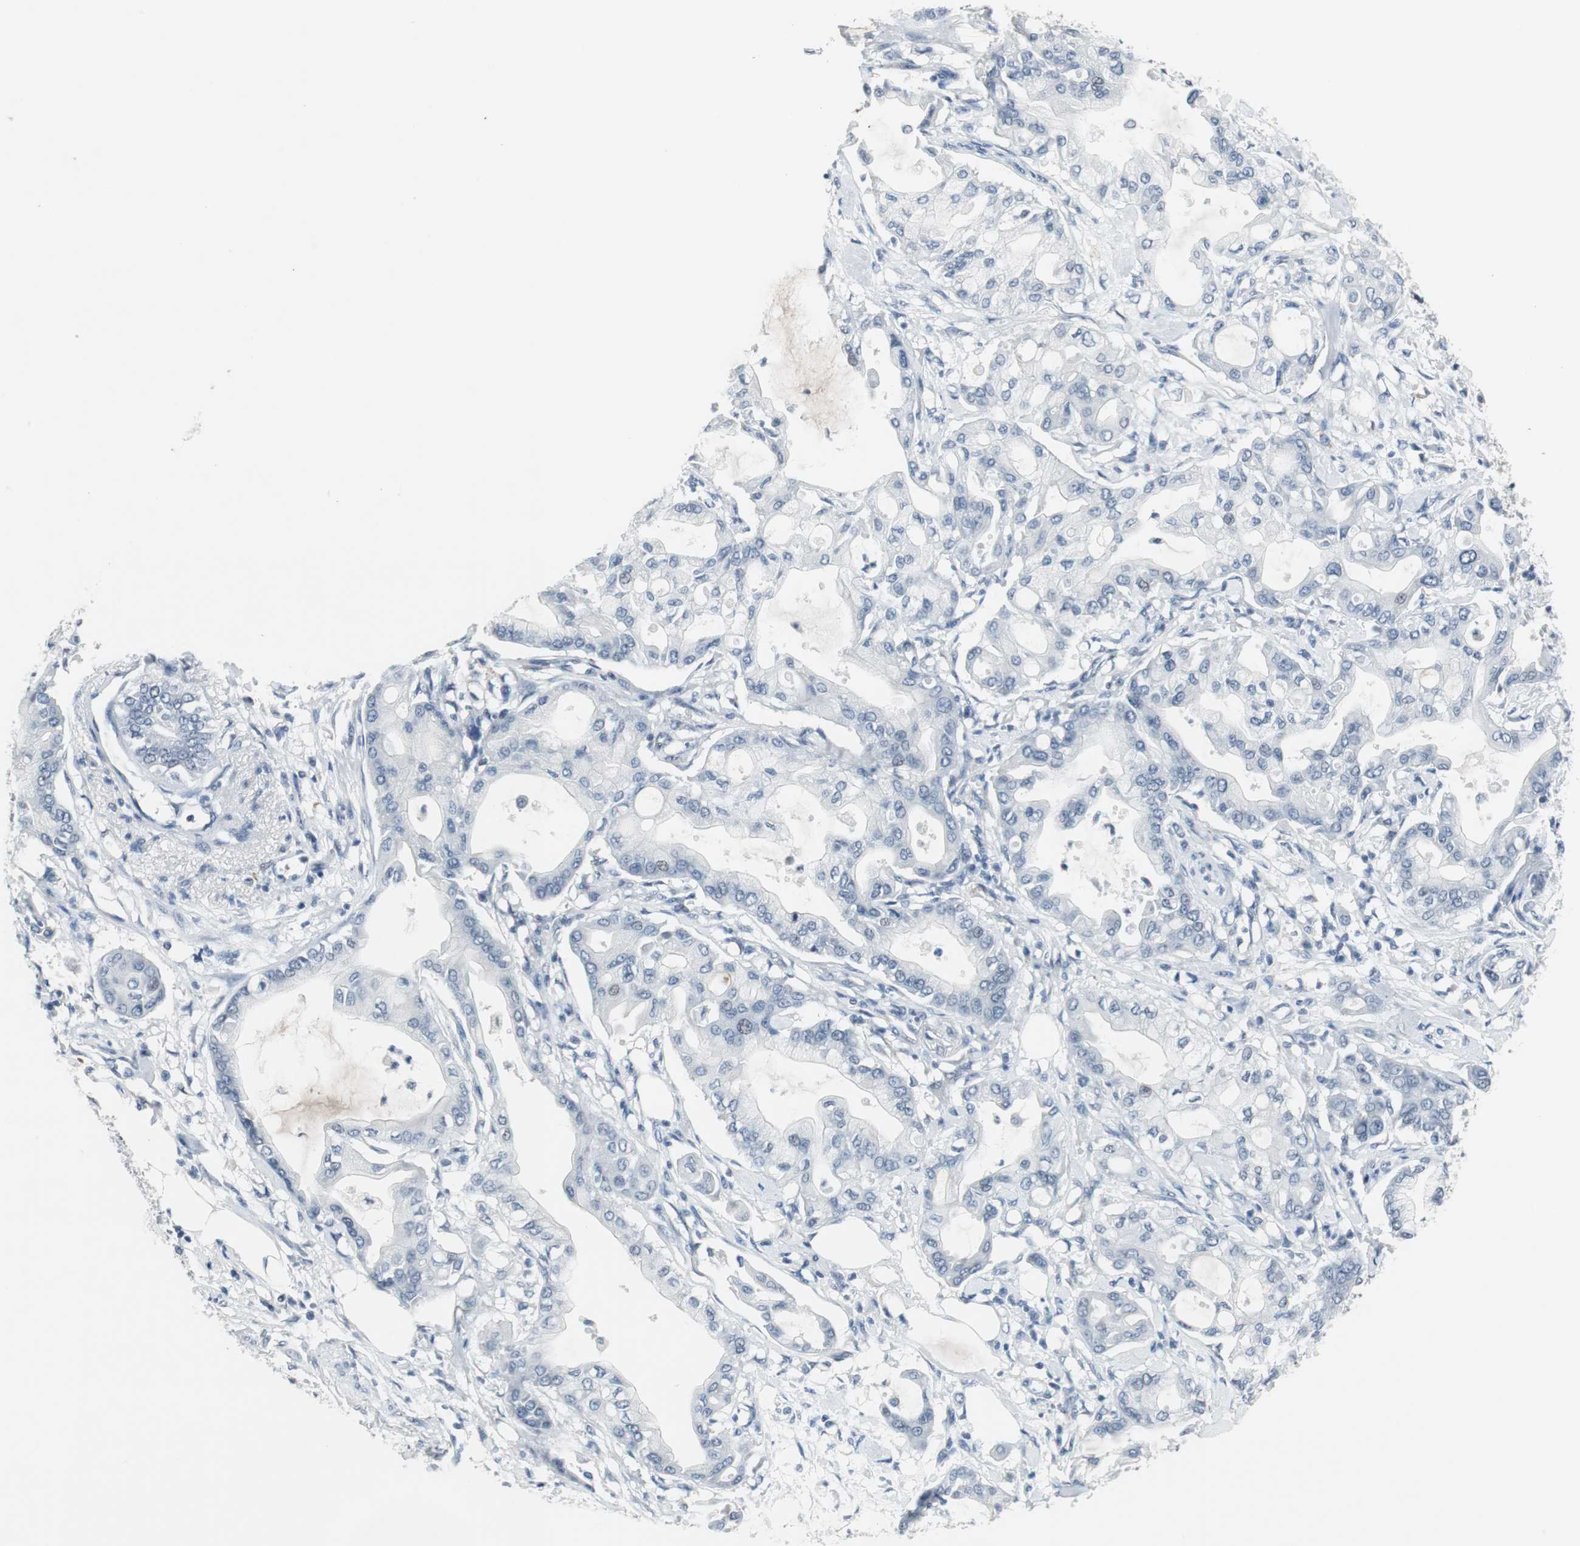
{"staining": {"intensity": "negative", "quantity": "none", "location": "none"}, "tissue": "pancreatic cancer", "cell_type": "Tumor cells", "image_type": "cancer", "snomed": [{"axis": "morphology", "description": "Adenocarcinoma, NOS"}, {"axis": "morphology", "description": "Adenocarcinoma, metastatic, NOS"}, {"axis": "topography", "description": "Lymph node"}, {"axis": "topography", "description": "Pancreas"}, {"axis": "topography", "description": "Duodenum"}], "caption": "Tumor cells are negative for brown protein staining in pancreatic metastatic adenocarcinoma. (IHC, brightfield microscopy, high magnification).", "gene": "ELK1", "patient": {"sex": "female", "age": 64}}